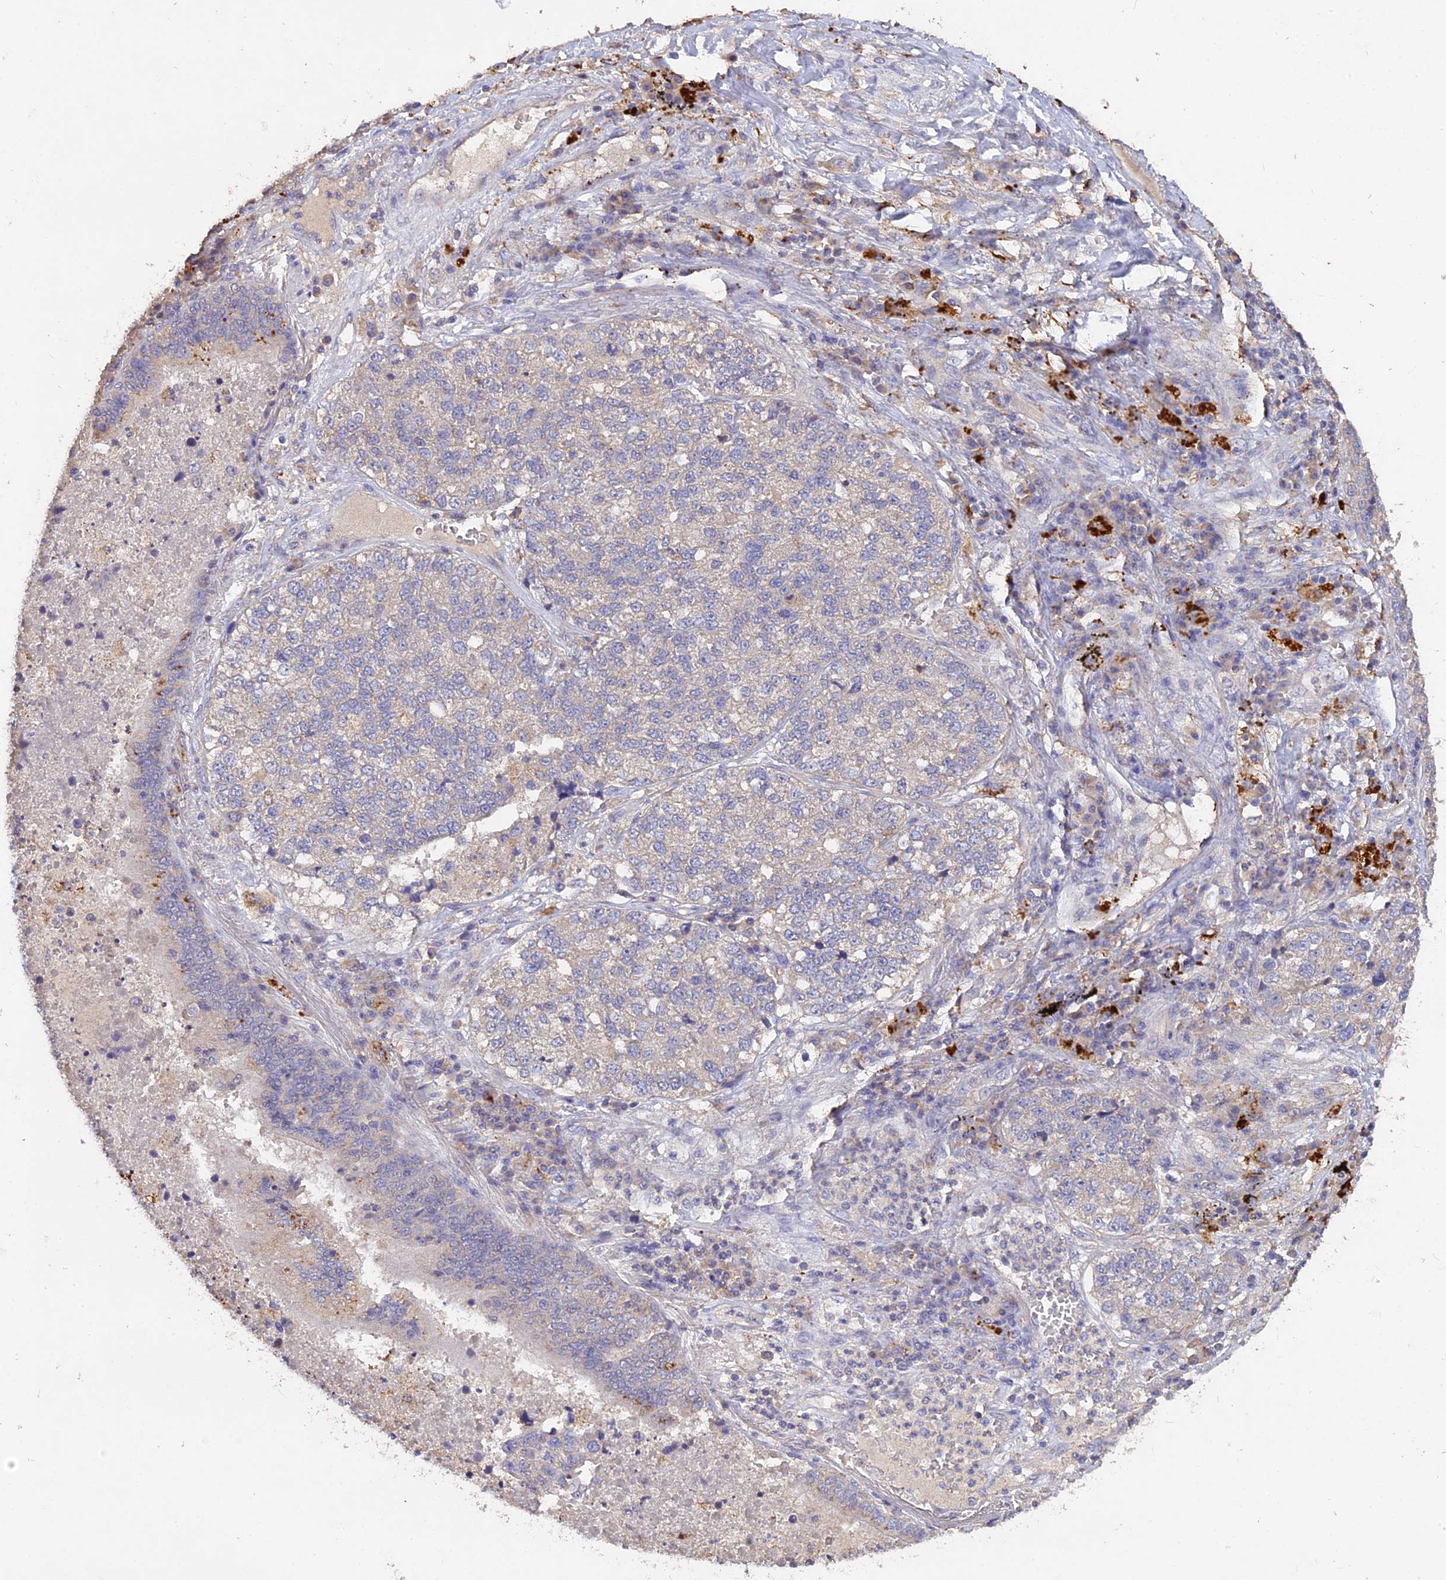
{"staining": {"intensity": "negative", "quantity": "none", "location": "none"}, "tissue": "lung cancer", "cell_type": "Tumor cells", "image_type": "cancer", "snomed": [{"axis": "morphology", "description": "Adenocarcinoma, NOS"}, {"axis": "topography", "description": "Lung"}], "caption": "Protein analysis of lung cancer (adenocarcinoma) shows no significant positivity in tumor cells. (Immunohistochemistry, brightfield microscopy, high magnification).", "gene": "SLC26A4", "patient": {"sex": "male", "age": 49}}